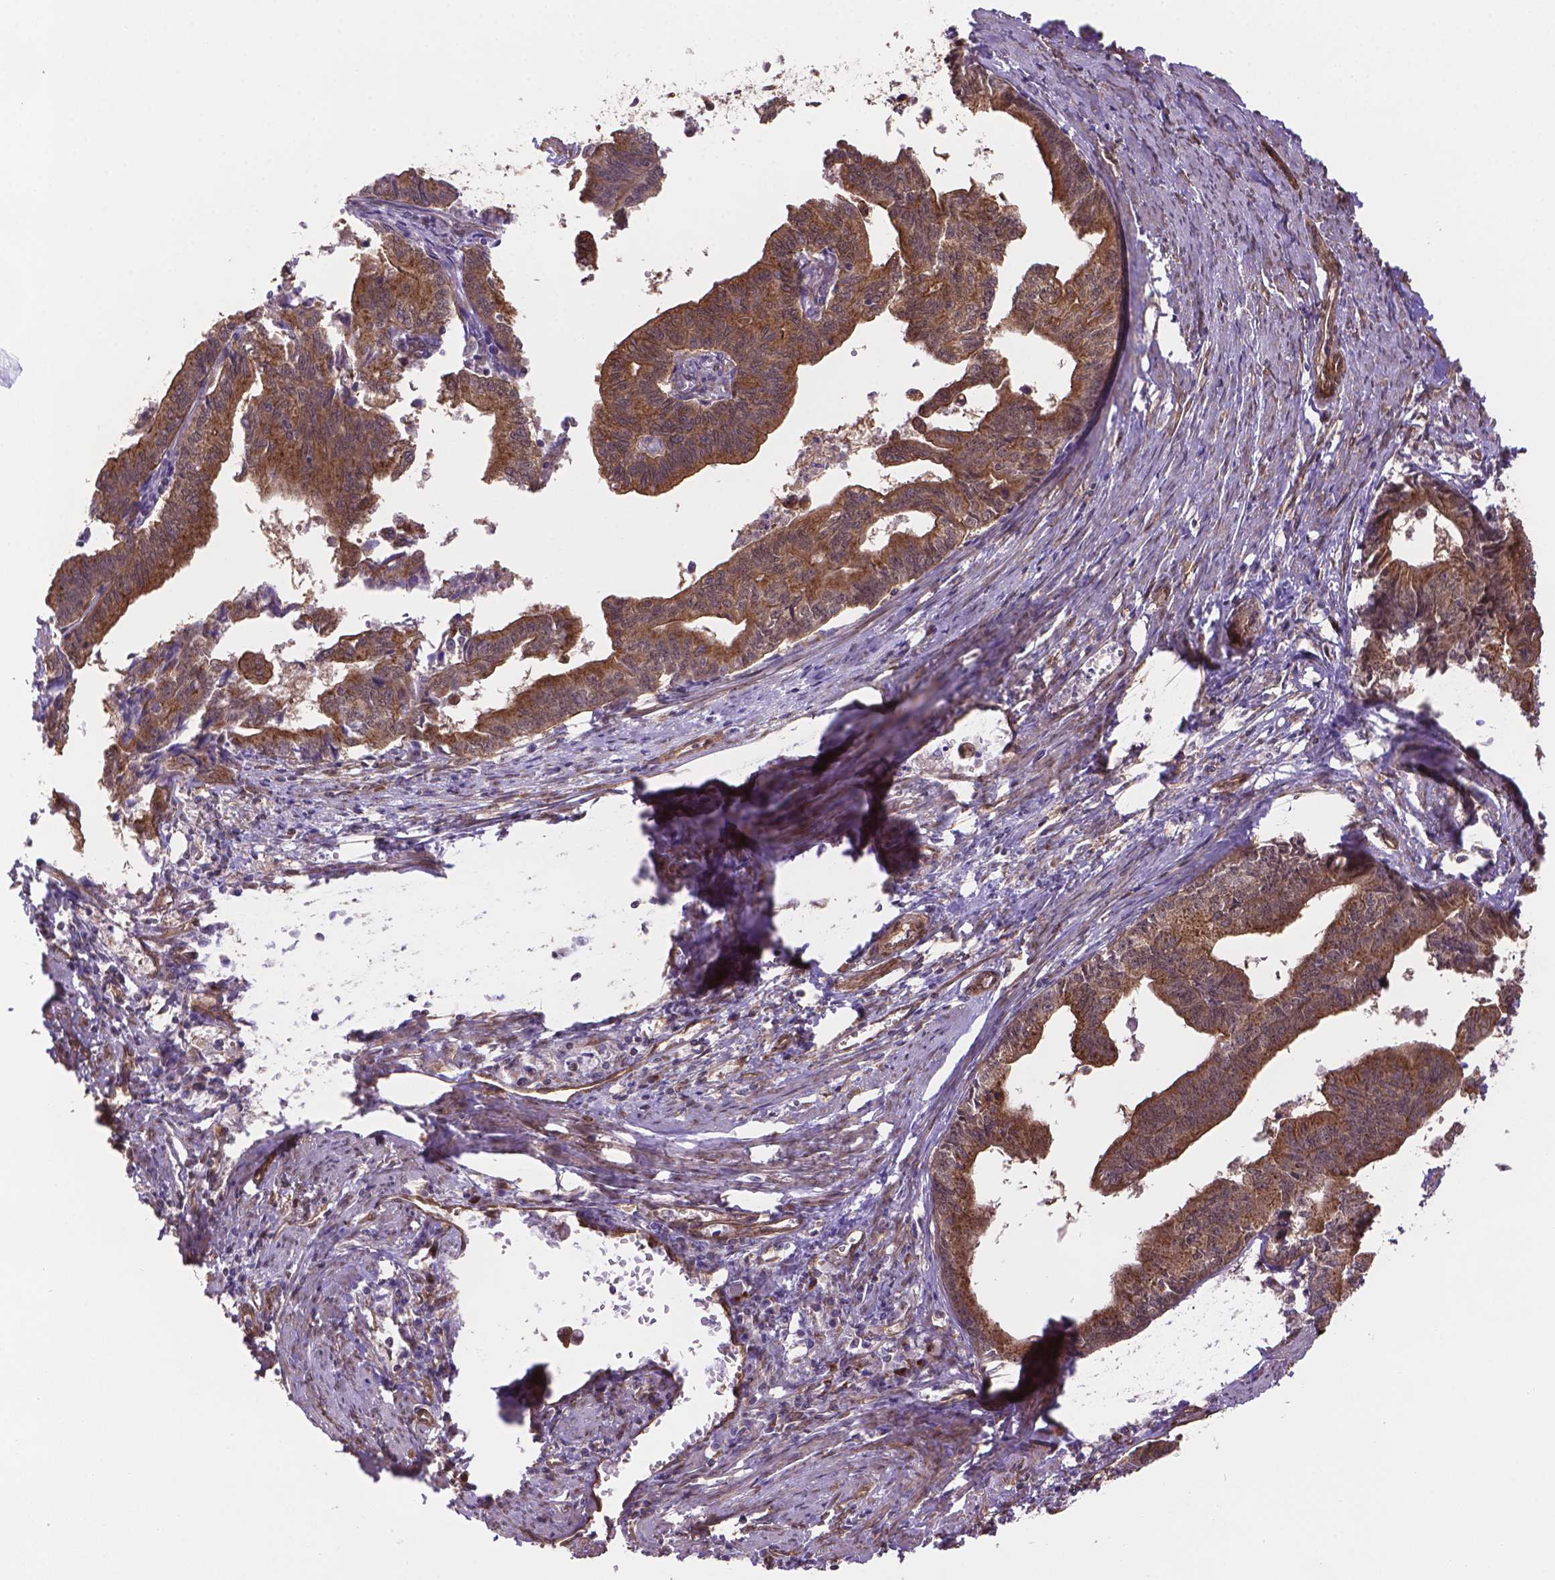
{"staining": {"intensity": "moderate", "quantity": ">75%", "location": "cytoplasmic/membranous"}, "tissue": "endometrial cancer", "cell_type": "Tumor cells", "image_type": "cancer", "snomed": [{"axis": "morphology", "description": "Adenocarcinoma, NOS"}, {"axis": "topography", "description": "Endometrium"}], "caption": "Adenocarcinoma (endometrial) was stained to show a protein in brown. There is medium levels of moderate cytoplasmic/membranous expression in approximately >75% of tumor cells. (DAB IHC with brightfield microscopy, high magnification).", "gene": "YAP1", "patient": {"sex": "female", "age": 65}}